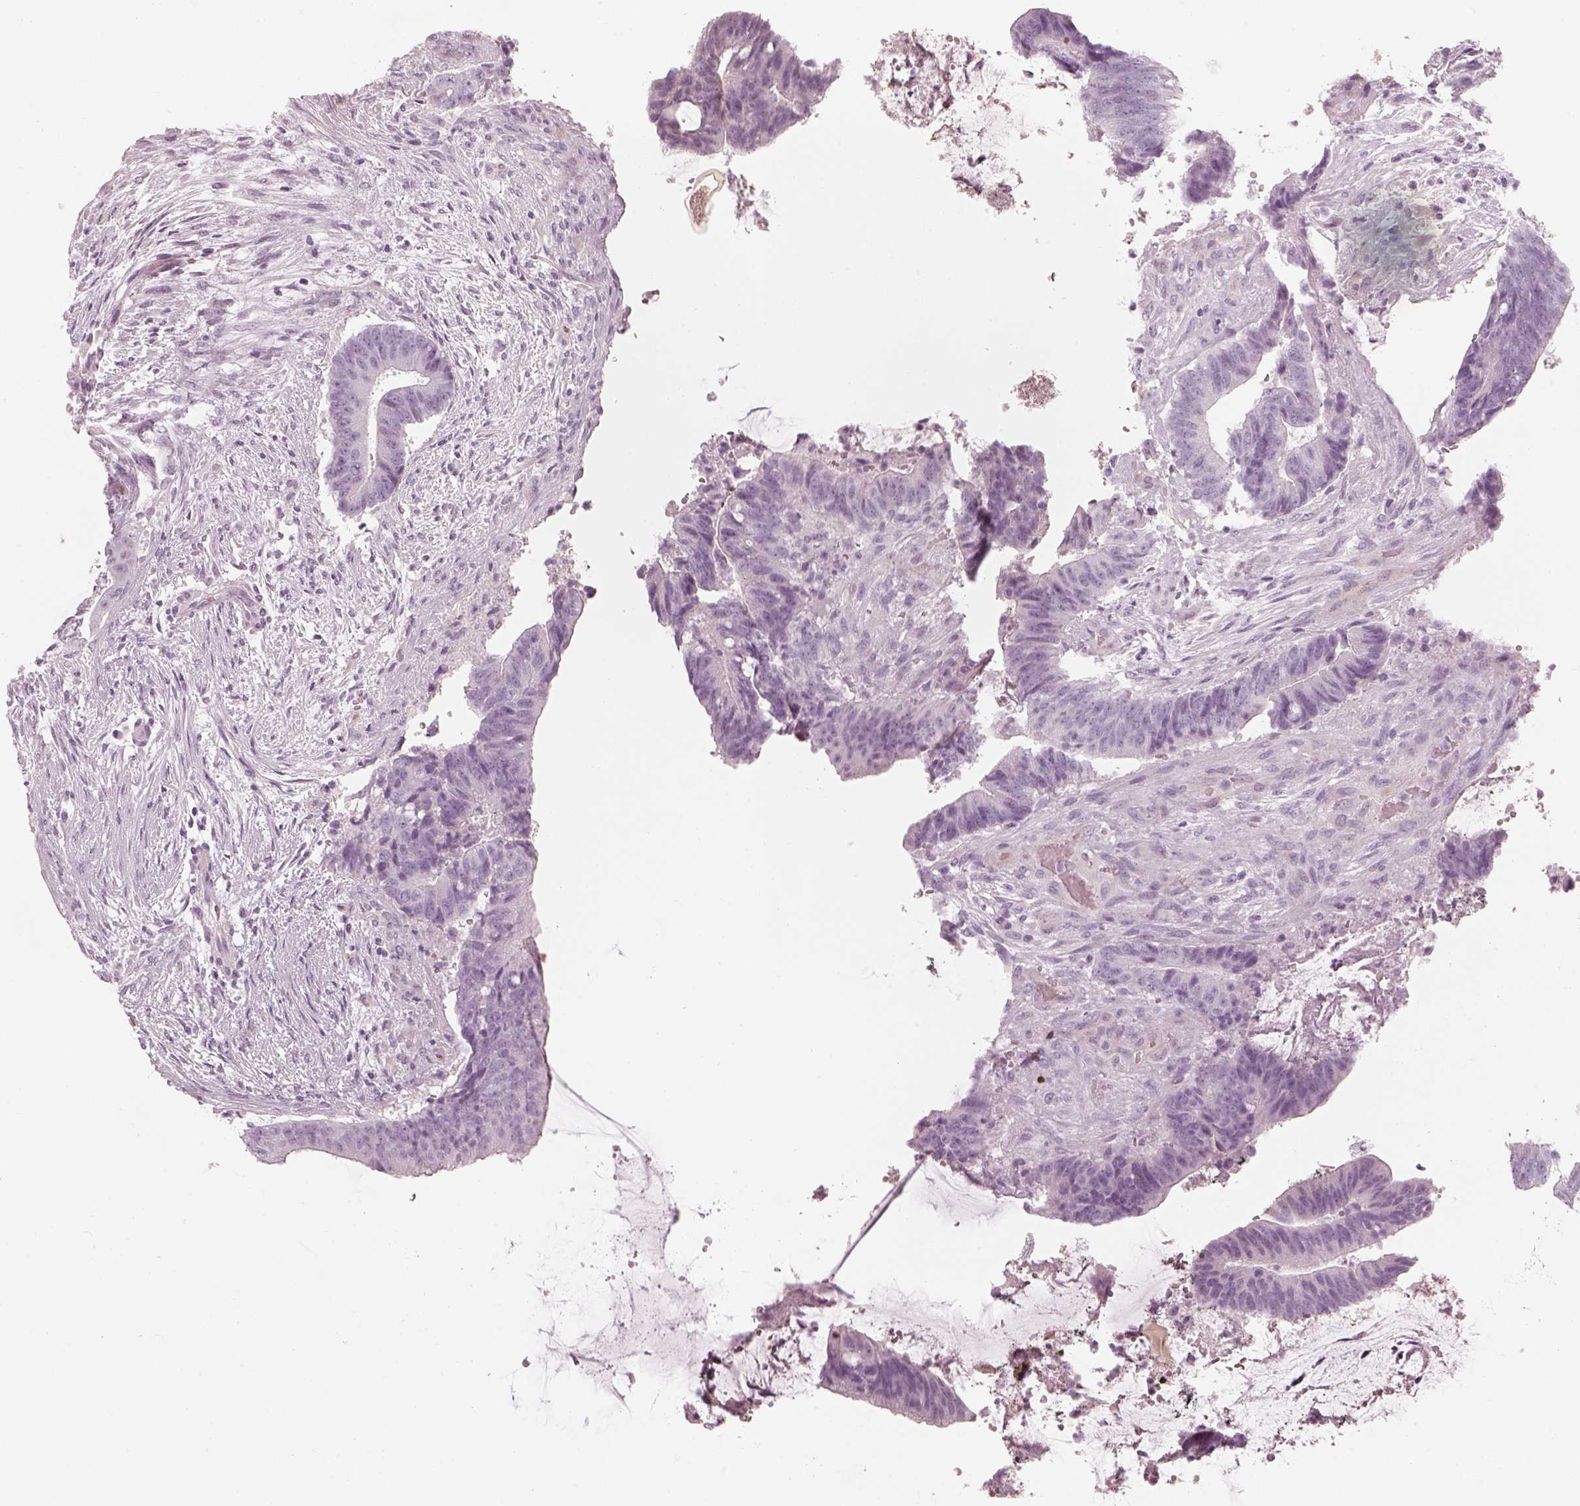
{"staining": {"intensity": "negative", "quantity": "none", "location": "none"}, "tissue": "colorectal cancer", "cell_type": "Tumor cells", "image_type": "cancer", "snomed": [{"axis": "morphology", "description": "Adenocarcinoma, NOS"}, {"axis": "topography", "description": "Colon"}], "caption": "Tumor cells show no significant expression in colorectal cancer.", "gene": "GAS2L2", "patient": {"sex": "female", "age": 43}}